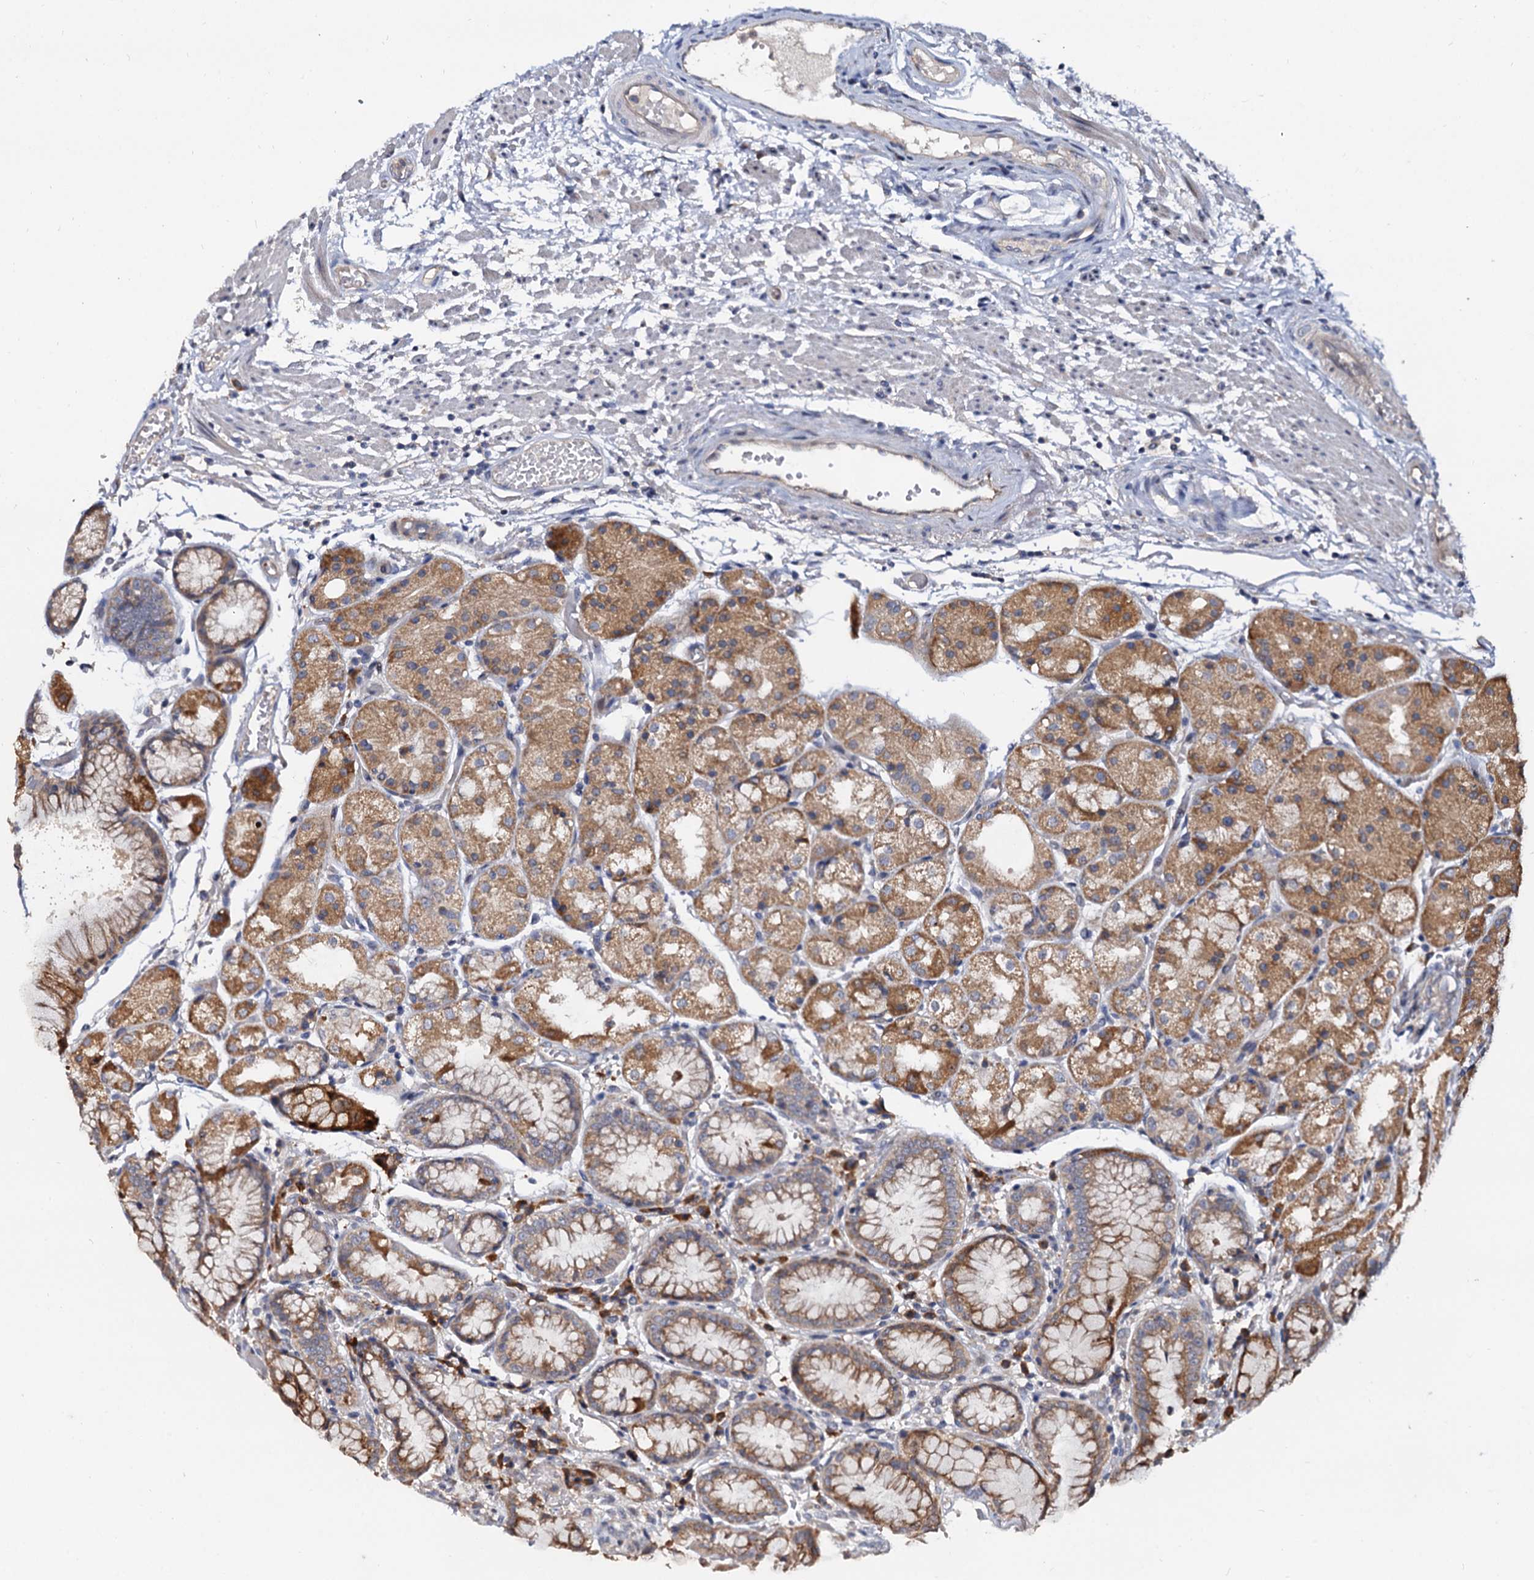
{"staining": {"intensity": "moderate", "quantity": ">75%", "location": "cytoplasmic/membranous"}, "tissue": "stomach", "cell_type": "Glandular cells", "image_type": "normal", "snomed": [{"axis": "morphology", "description": "Normal tissue, NOS"}, {"axis": "topography", "description": "Stomach, upper"}], "caption": "Protein expression analysis of unremarkable stomach demonstrates moderate cytoplasmic/membranous positivity in about >75% of glandular cells.", "gene": "WWC3", "patient": {"sex": "male", "age": 72}}